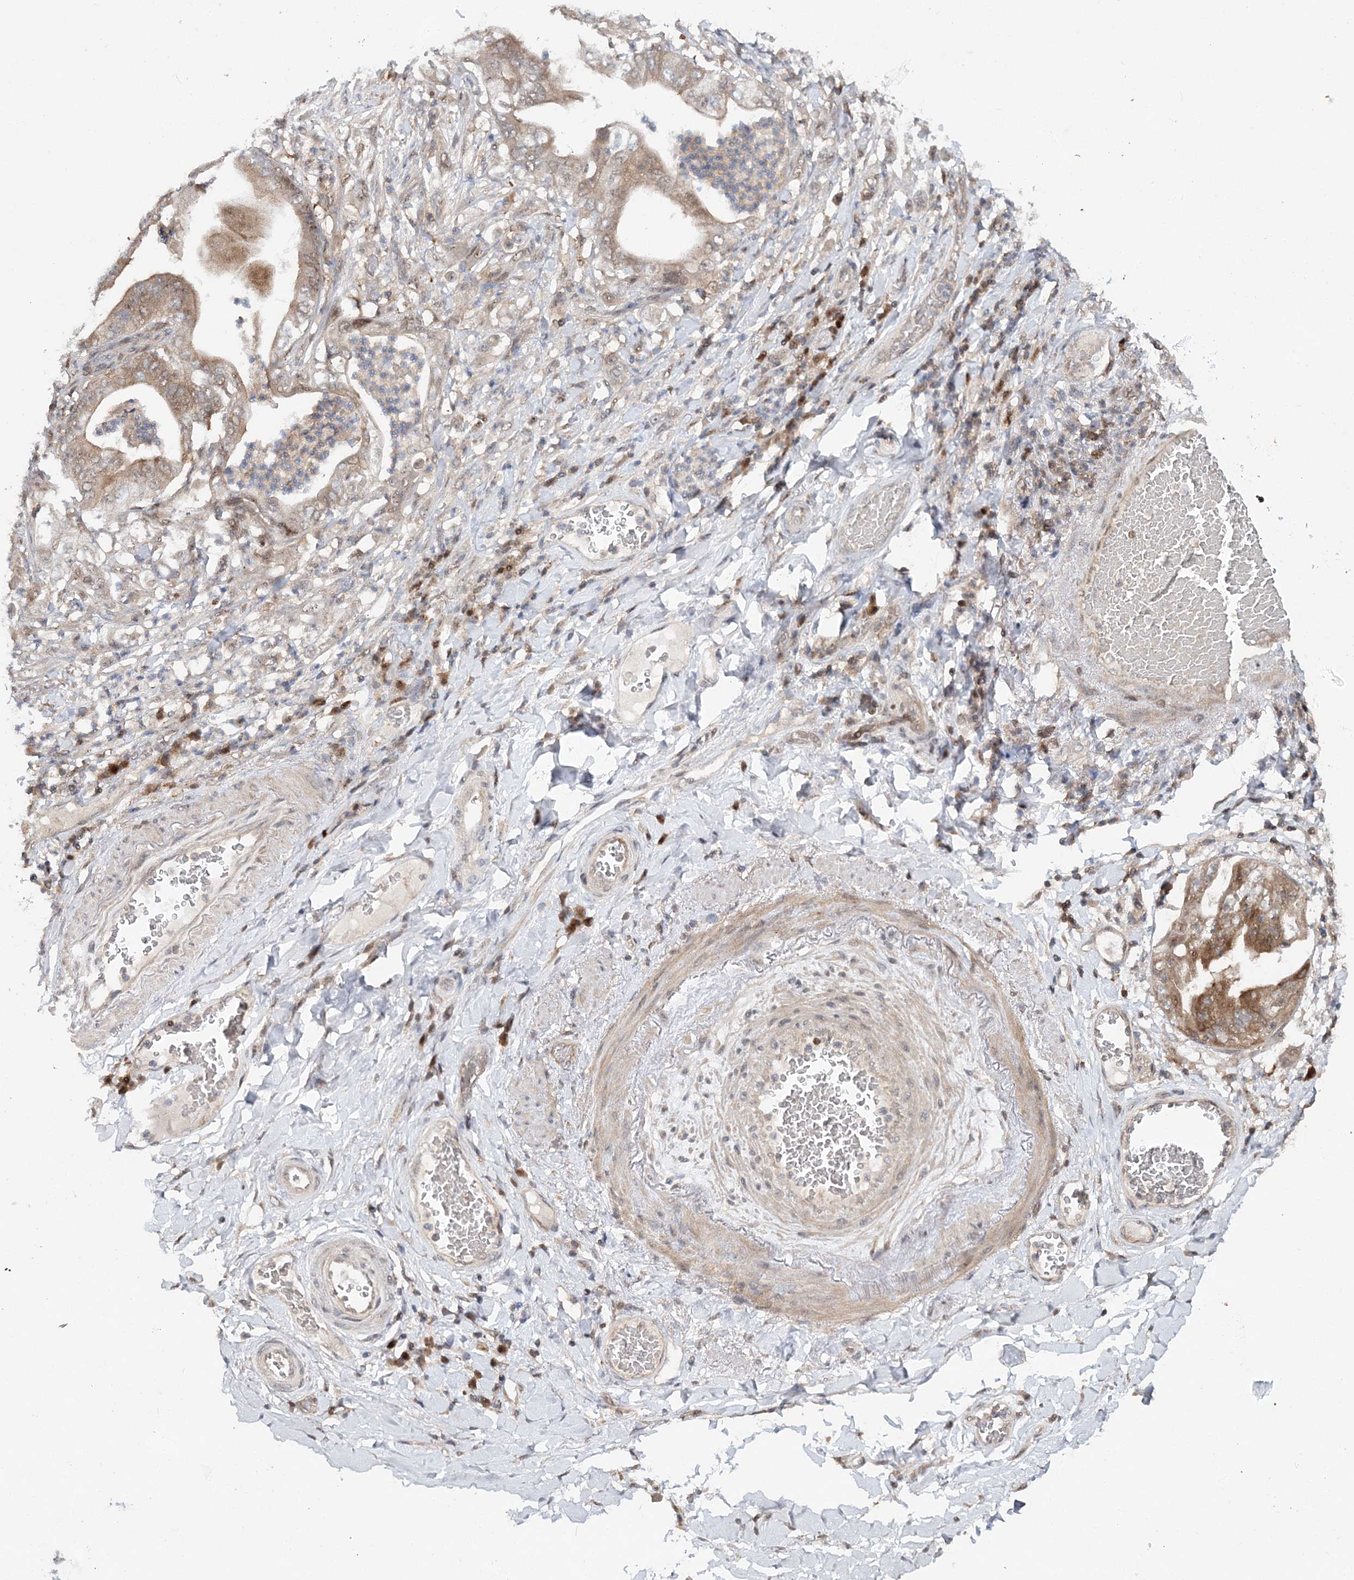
{"staining": {"intensity": "weak", "quantity": ">75%", "location": "cytoplasmic/membranous"}, "tissue": "stomach cancer", "cell_type": "Tumor cells", "image_type": "cancer", "snomed": [{"axis": "morphology", "description": "Adenocarcinoma, NOS"}, {"axis": "topography", "description": "Stomach"}], "caption": "Weak cytoplasmic/membranous staining is present in about >75% of tumor cells in adenocarcinoma (stomach).", "gene": "NIF3L1", "patient": {"sex": "female", "age": 73}}